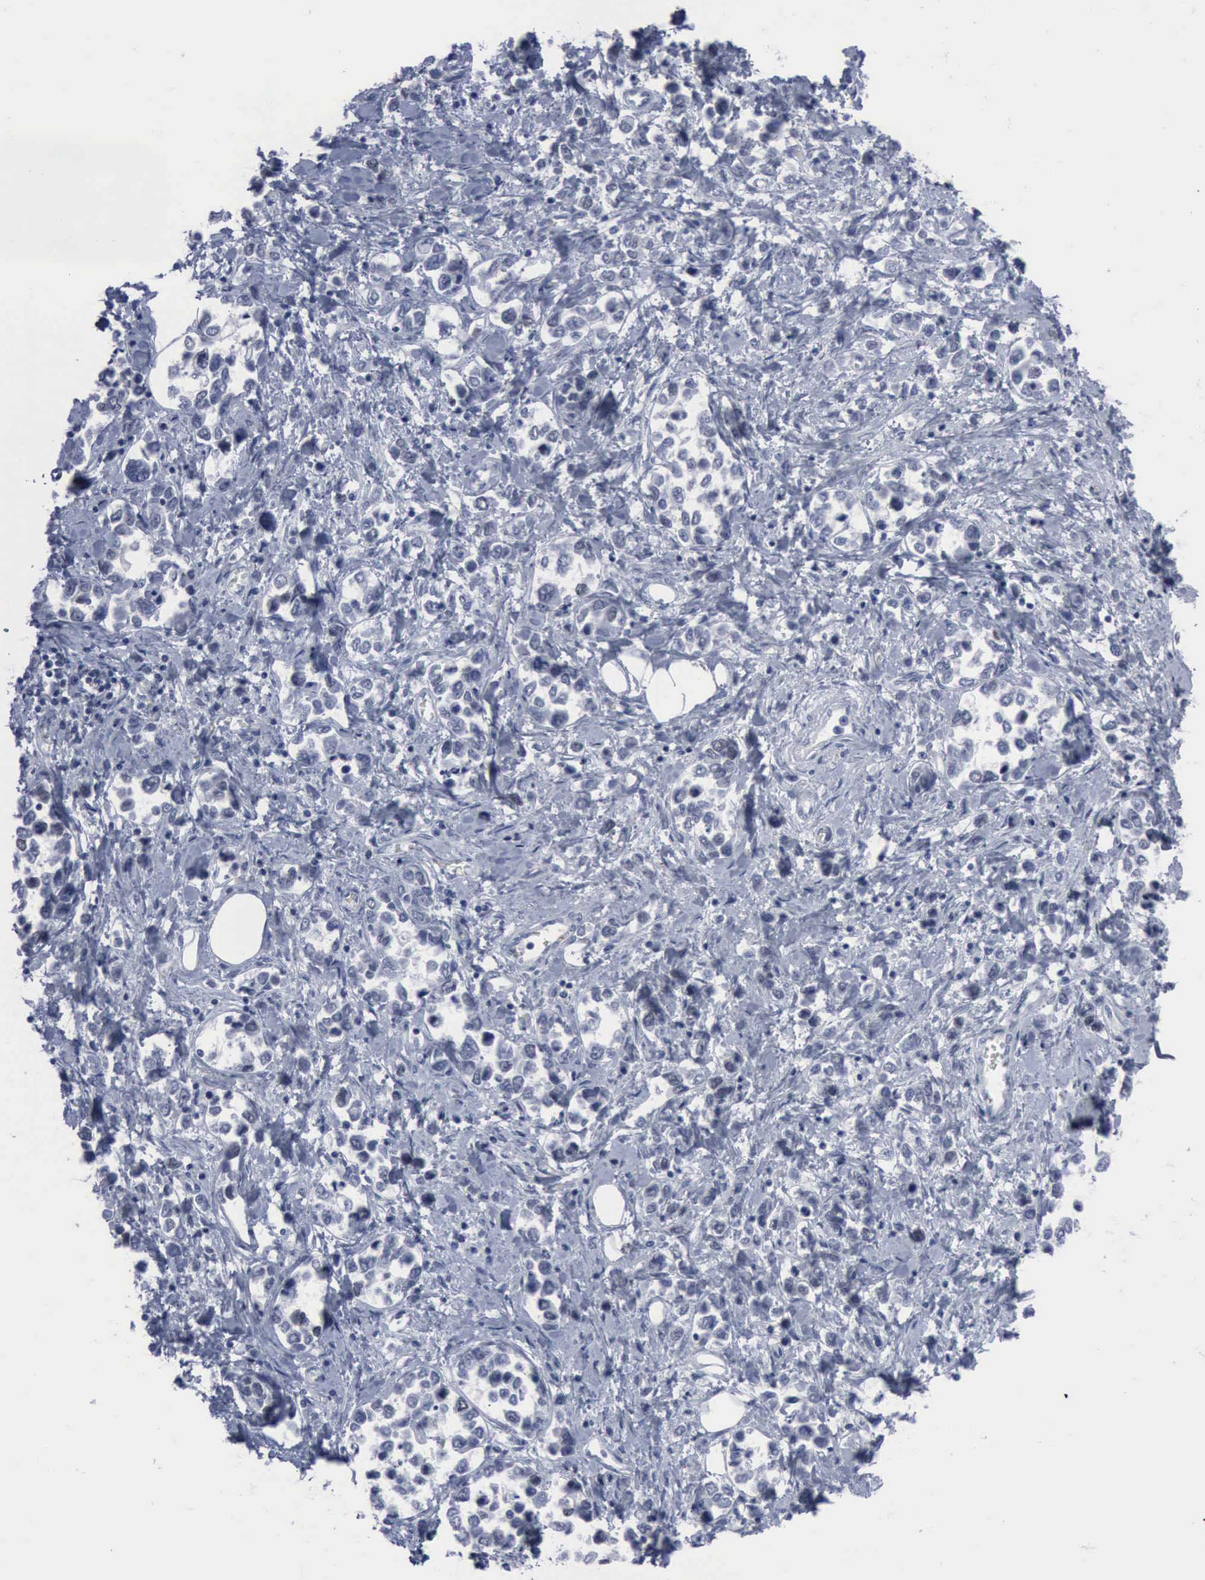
{"staining": {"intensity": "negative", "quantity": "none", "location": "none"}, "tissue": "stomach cancer", "cell_type": "Tumor cells", "image_type": "cancer", "snomed": [{"axis": "morphology", "description": "Adenocarcinoma, NOS"}, {"axis": "topography", "description": "Stomach, upper"}], "caption": "Human stomach cancer stained for a protein using immunohistochemistry reveals no expression in tumor cells.", "gene": "MCM5", "patient": {"sex": "male", "age": 76}}